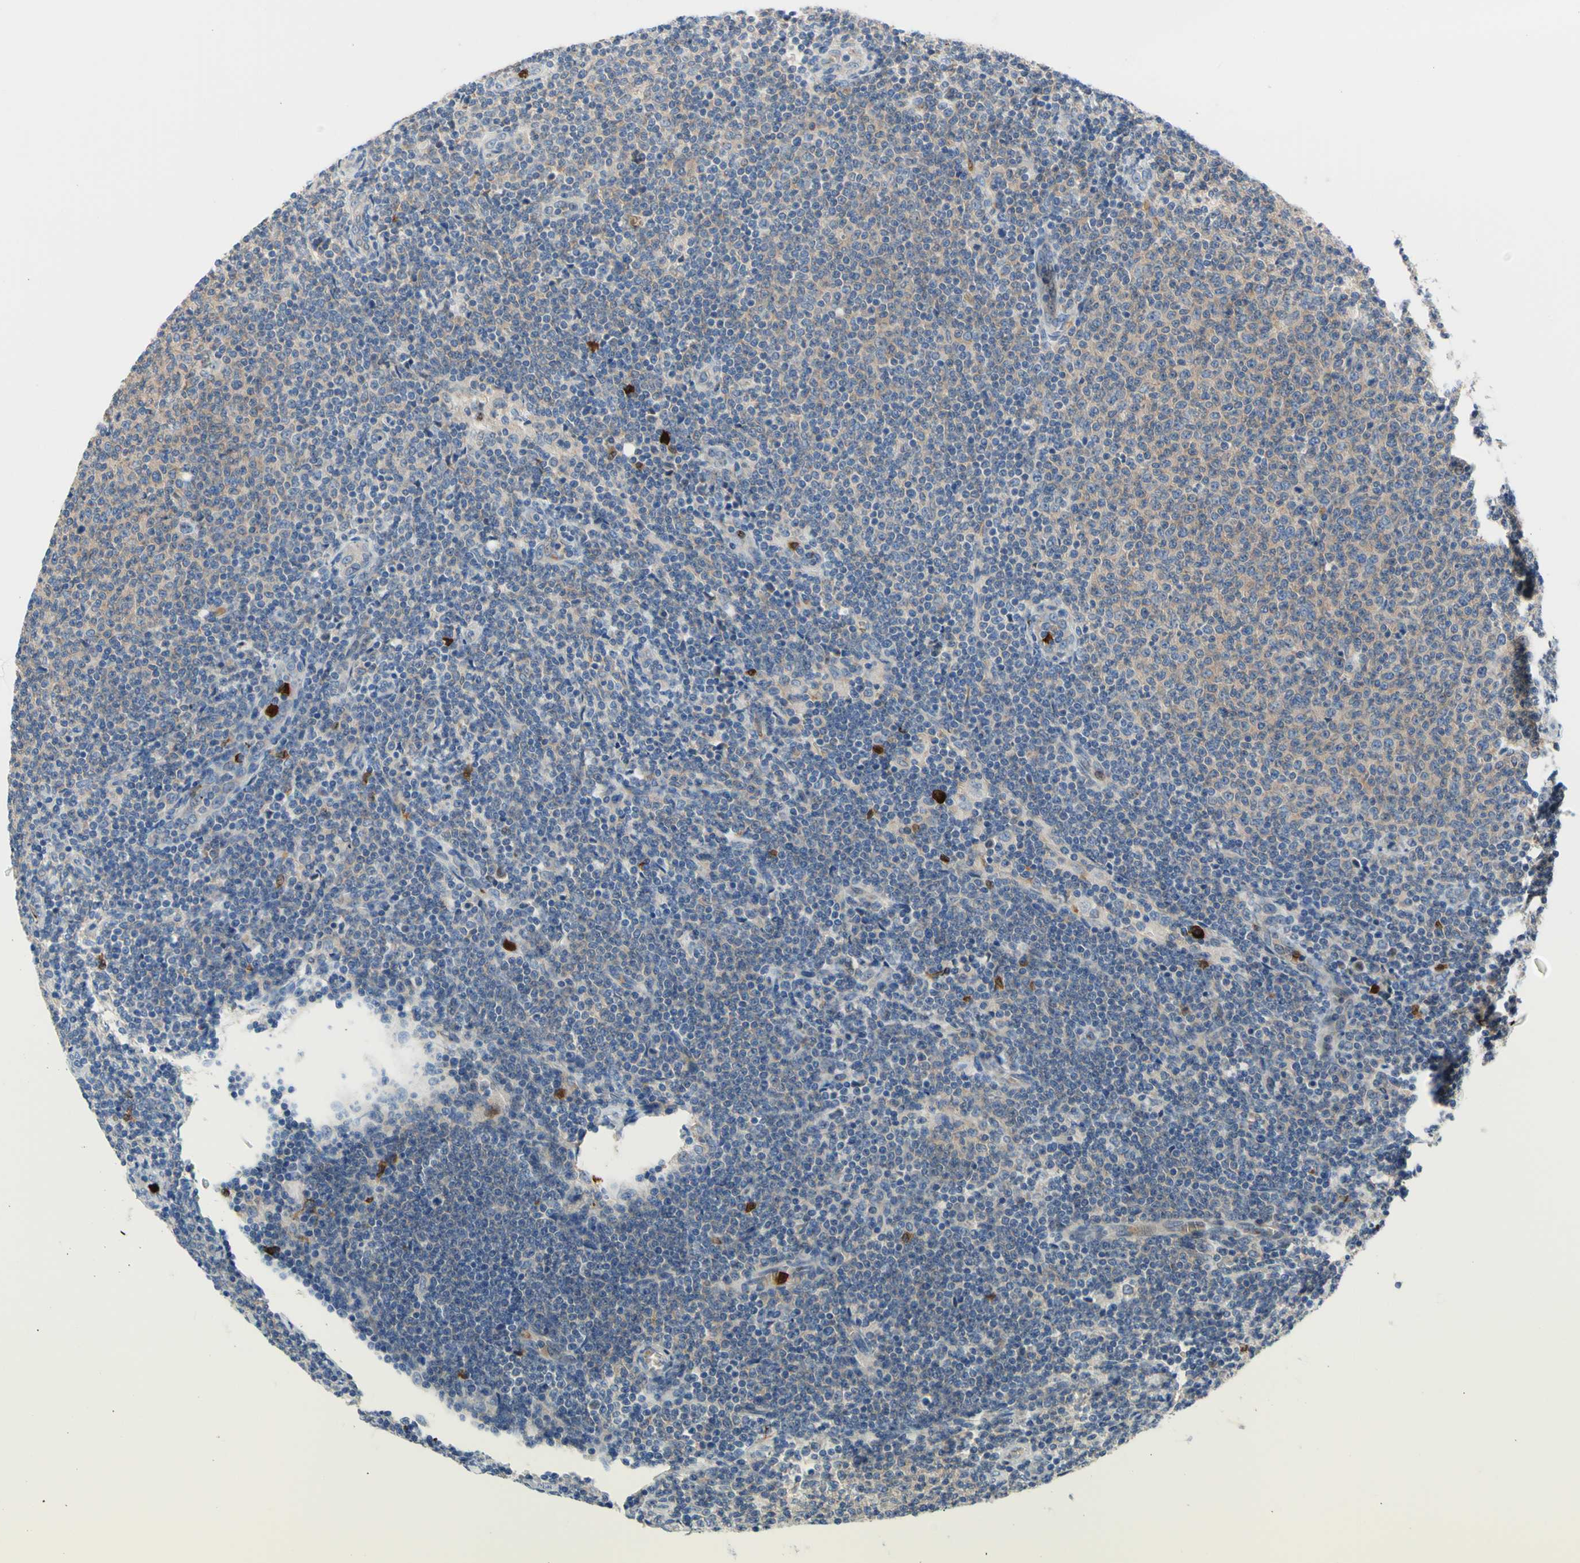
{"staining": {"intensity": "negative", "quantity": "none", "location": "none"}, "tissue": "lymphoma", "cell_type": "Tumor cells", "image_type": "cancer", "snomed": [{"axis": "morphology", "description": "Malignant lymphoma, non-Hodgkin's type, Low grade"}, {"axis": "topography", "description": "Lymph node"}], "caption": "Protein analysis of lymphoma displays no significant staining in tumor cells.", "gene": "USP9X", "patient": {"sex": "male", "age": 66}}